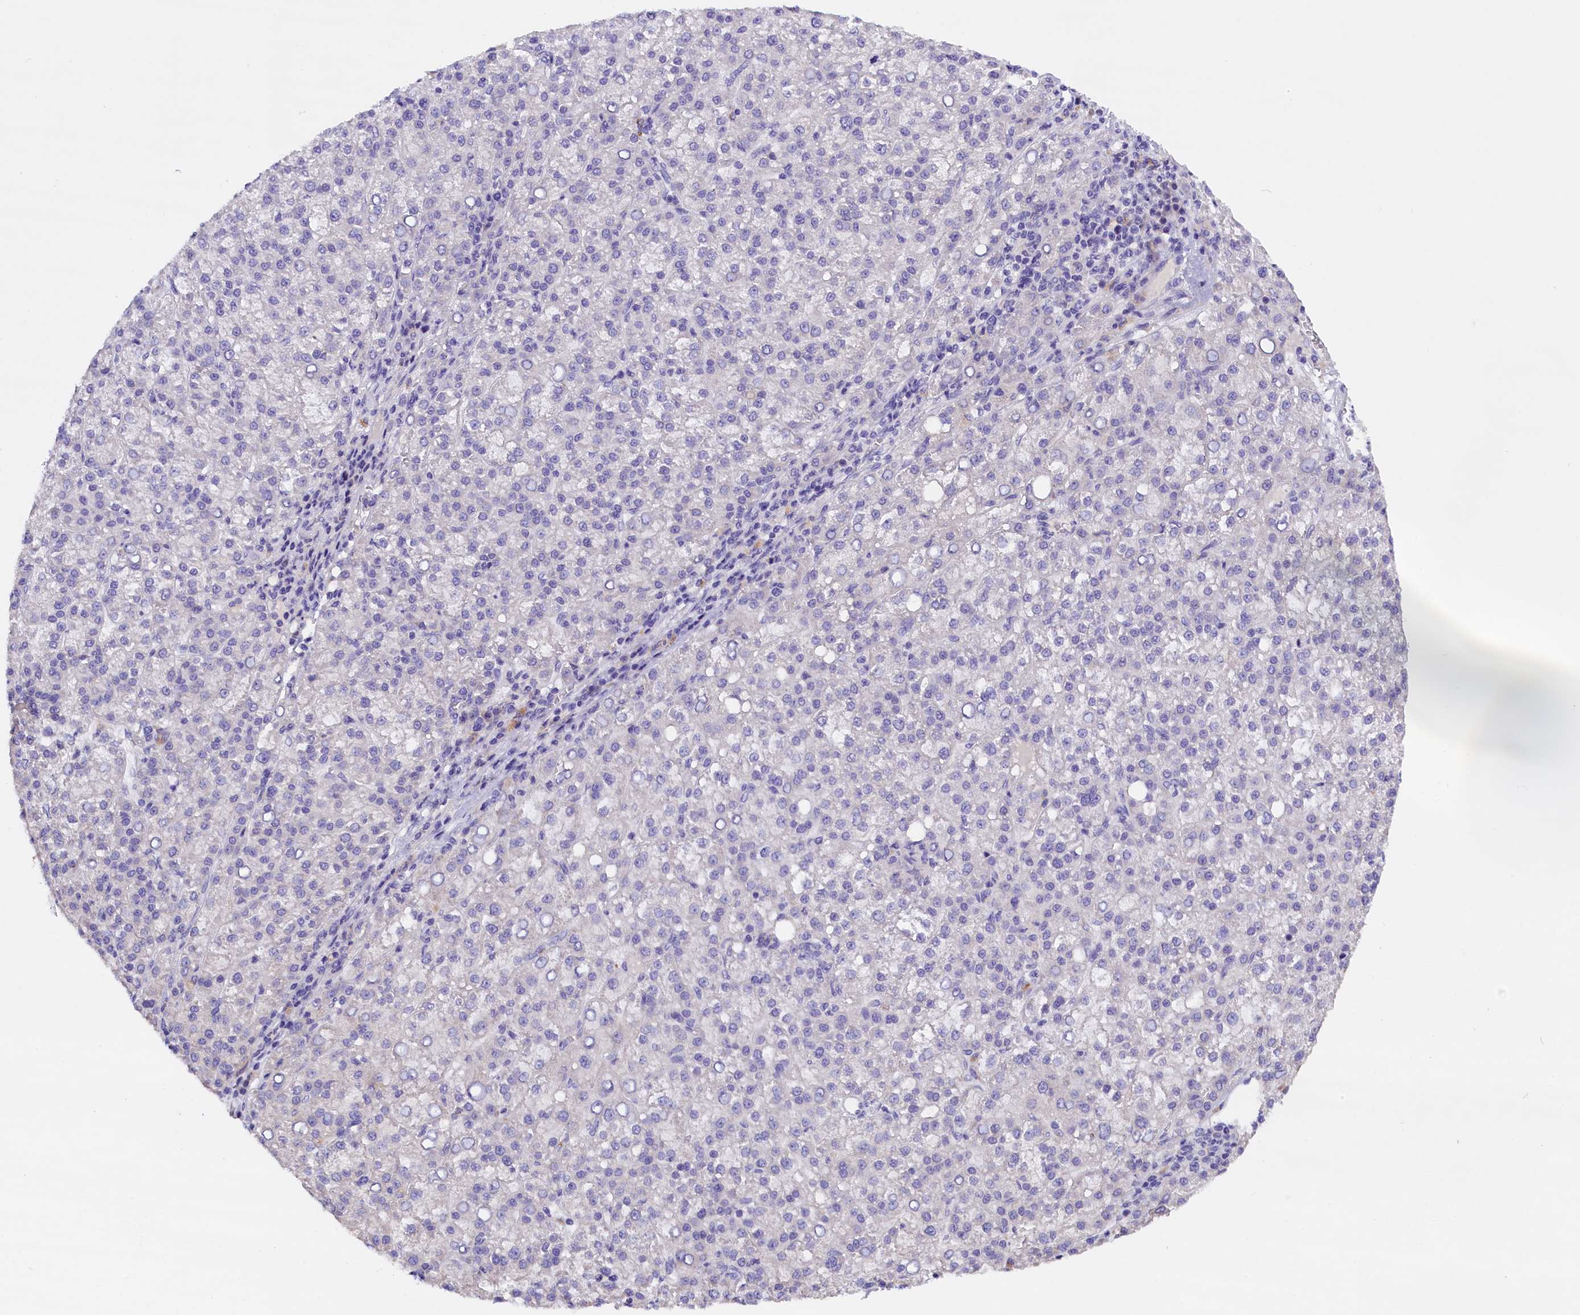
{"staining": {"intensity": "negative", "quantity": "none", "location": "none"}, "tissue": "liver cancer", "cell_type": "Tumor cells", "image_type": "cancer", "snomed": [{"axis": "morphology", "description": "Carcinoma, Hepatocellular, NOS"}, {"axis": "topography", "description": "Liver"}], "caption": "Hepatocellular carcinoma (liver) was stained to show a protein in brown. There is no significant positivity in tumor cells.", "gene": "RTTN", "patient": {"sex": "female", "age": 58}}